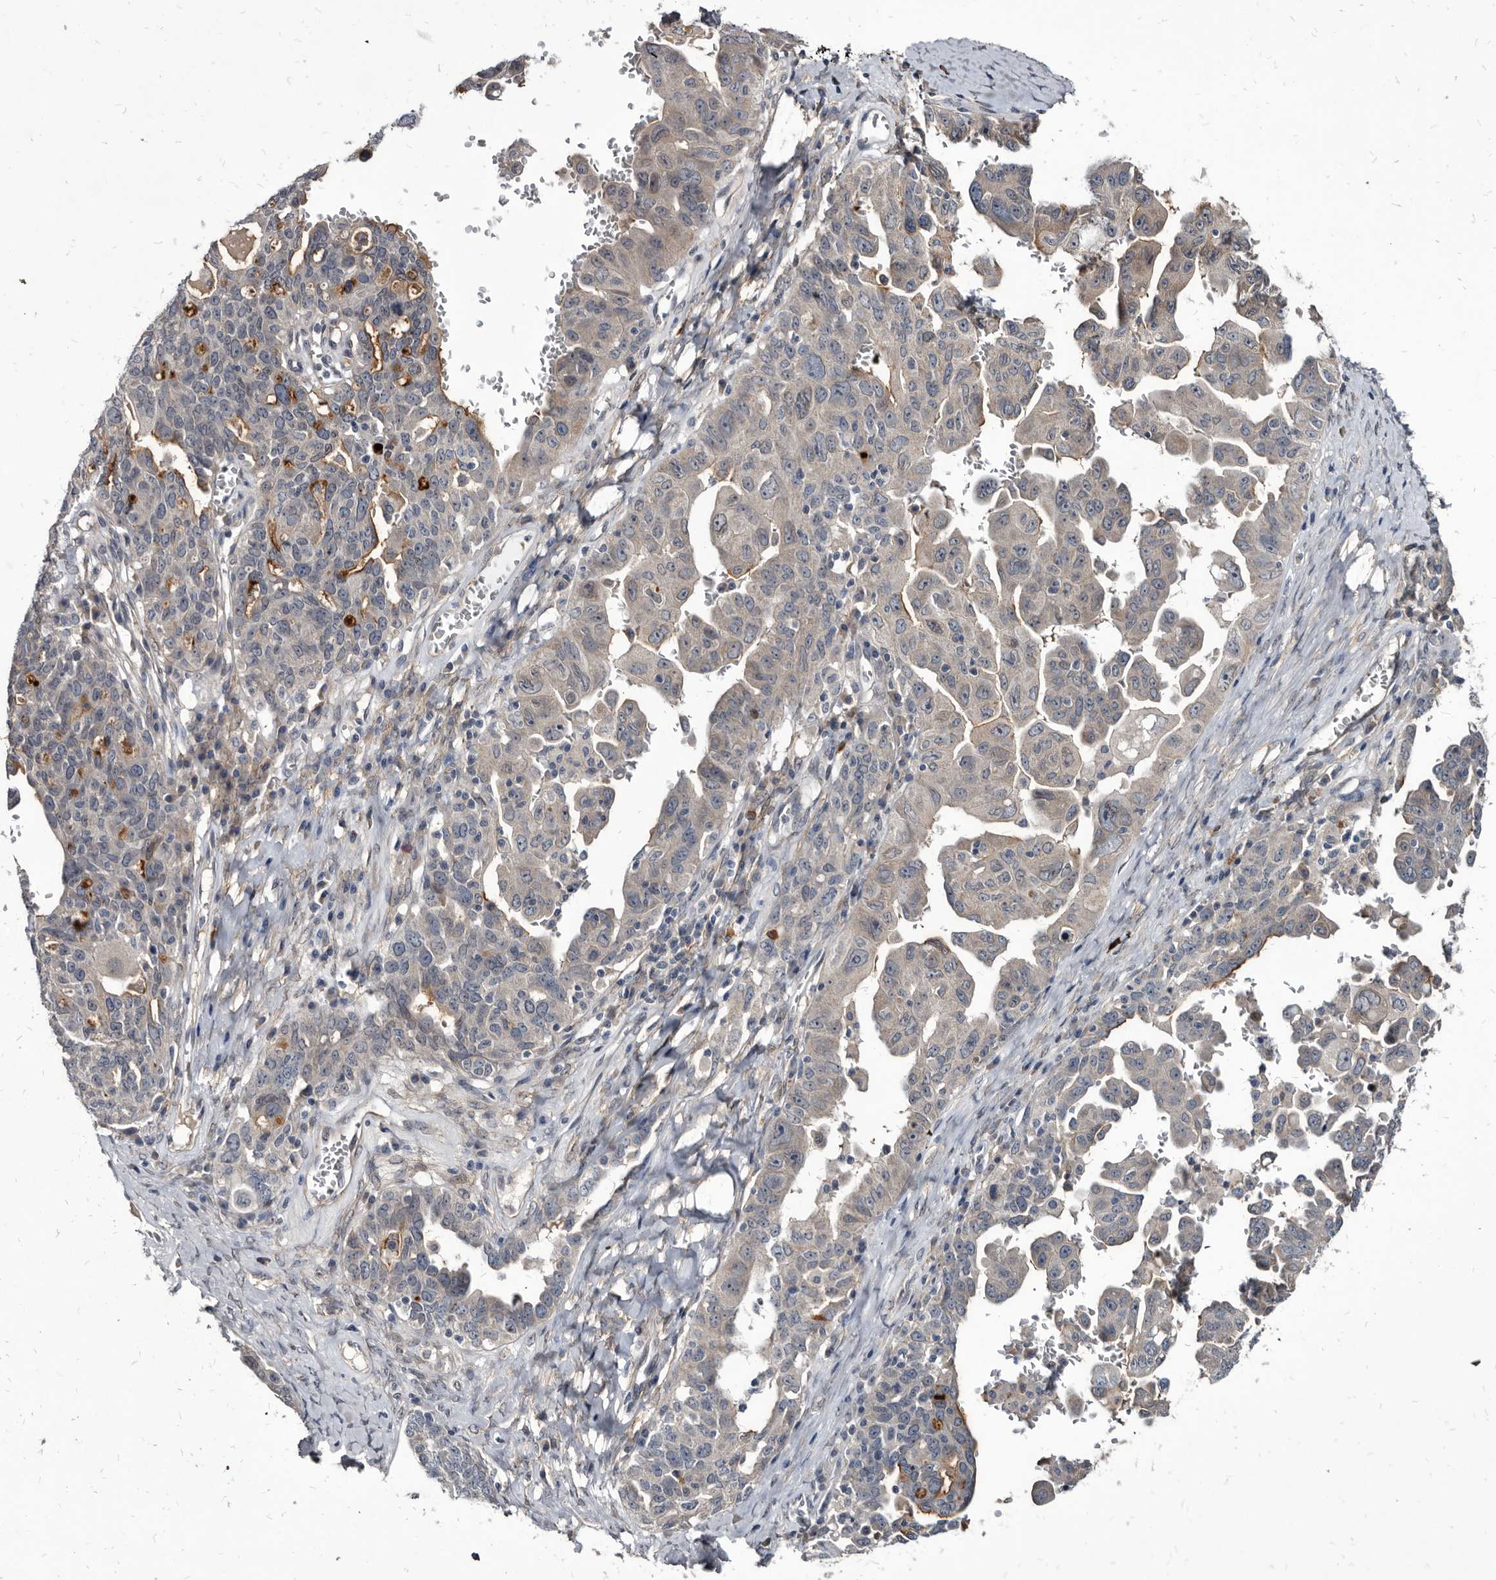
{"staining": {"intensity": "moderate", "quantity": "<25%", "location": "cytoplasmic/membranous"}, "tissue": "ovarian cancer", "cell_type": "Tumor cells", "image_type": "cancer", "snomed": [{"axis": "morphology", "description": "Carcinoma, endometroid"}, {"axis": "topography", "description": "Ovary"}], "caption": "A brown stain labels moderate cytoplasmic/membranous staining of a protein in endometroid carcinoma (ovarian) tumor cells.", "gene": "PROM1", "patient": {"sex": "female", "age": 62}}